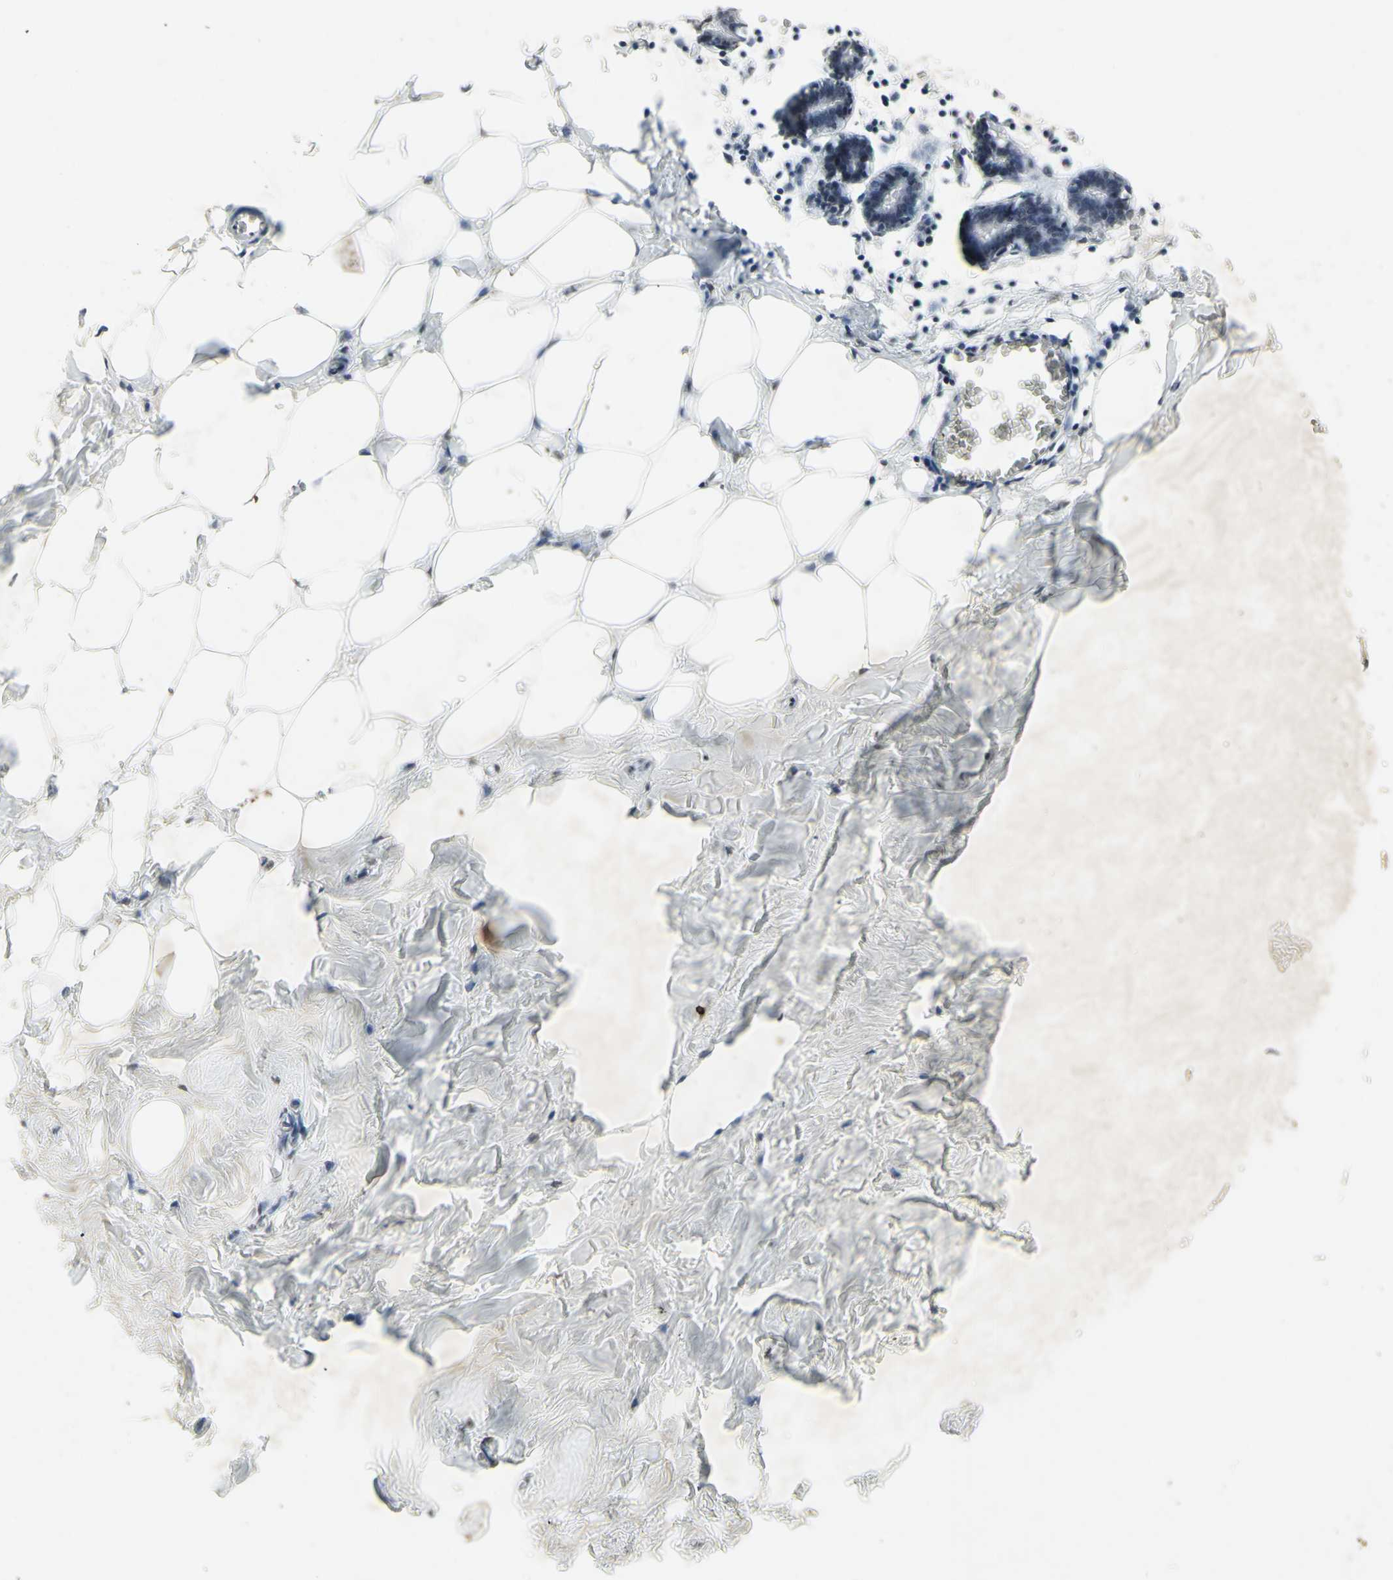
{"staining": {"intensity": "negative", "quantity": "none", "location": "none"}, "tissue": "breast", "cell_type": "Adipocytes", "image_type": "normal", "snomed": [{"axis": "morphology", "description": "Normal tissue, NOS"}, {"axis": "topography", "description": "Breast"}], "caption": "DAB immunohistochemical staining of normal breast demonstrates no significant expression in adipocytes. (Stains: DAB immunohistochemistry with hematoxylin counter stain, Microscopy: brightfield microscopy at high magnification).", "gene": "CENPB", "patient": {"sex": "female", "age": 27}}